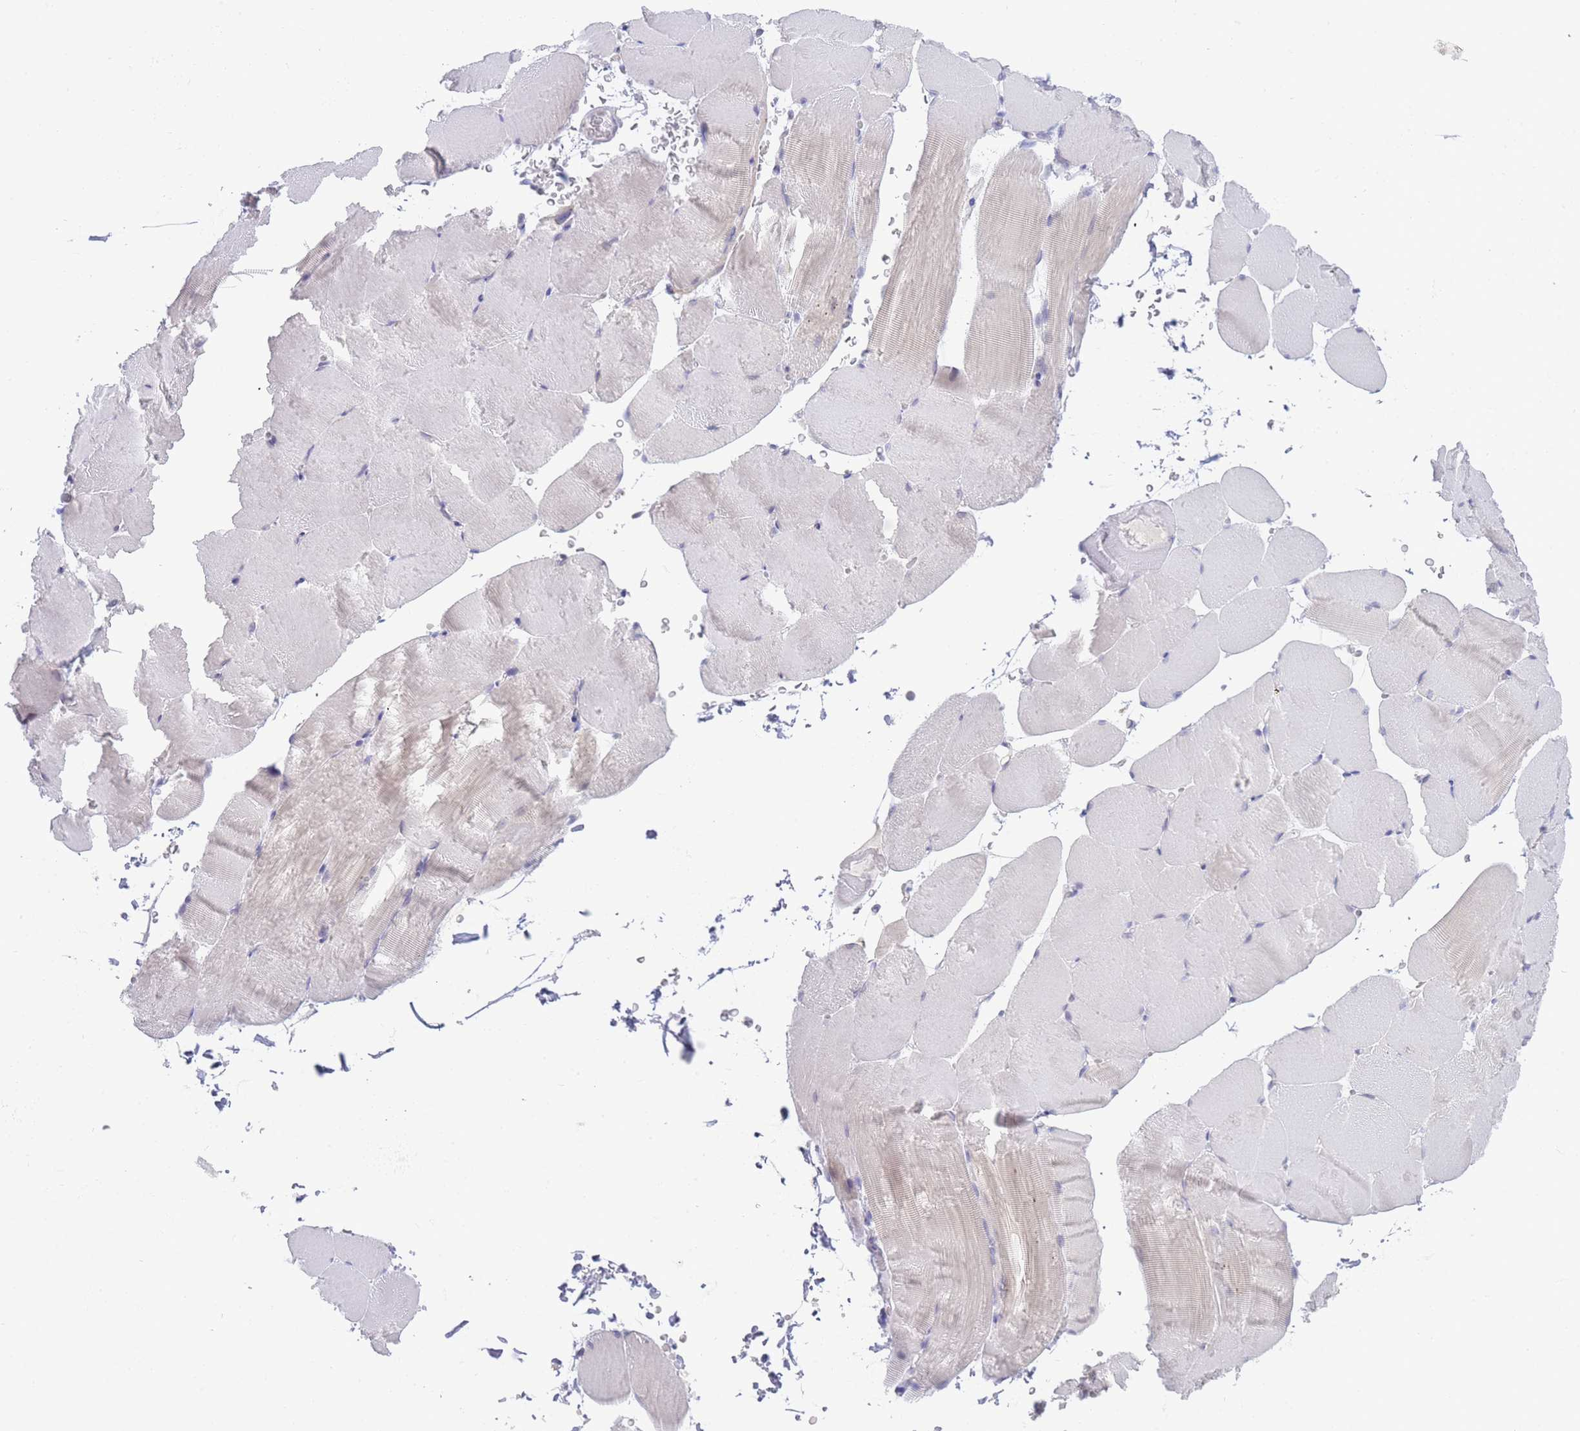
{"staining": {"intensity": "negative", "quantity": "none", "location": "none"}, "tissue": "skeletal muscle", "cell_type": "Myocytes", "image_type": "normal", "snomed": [{"axis": "morphology", "description": "Normal tissue, NOS"}, {"axis": "topography", "description": "Skeletal muscle"}, {"axis": "topography", "description": "Parathyroid gland"}], "caption": "Skeletal muscle stained for a protein using IHC exhibits no positivity myocytes.", "gene": "ZNF510", "patient": {"sex": "female", "age": 37}}